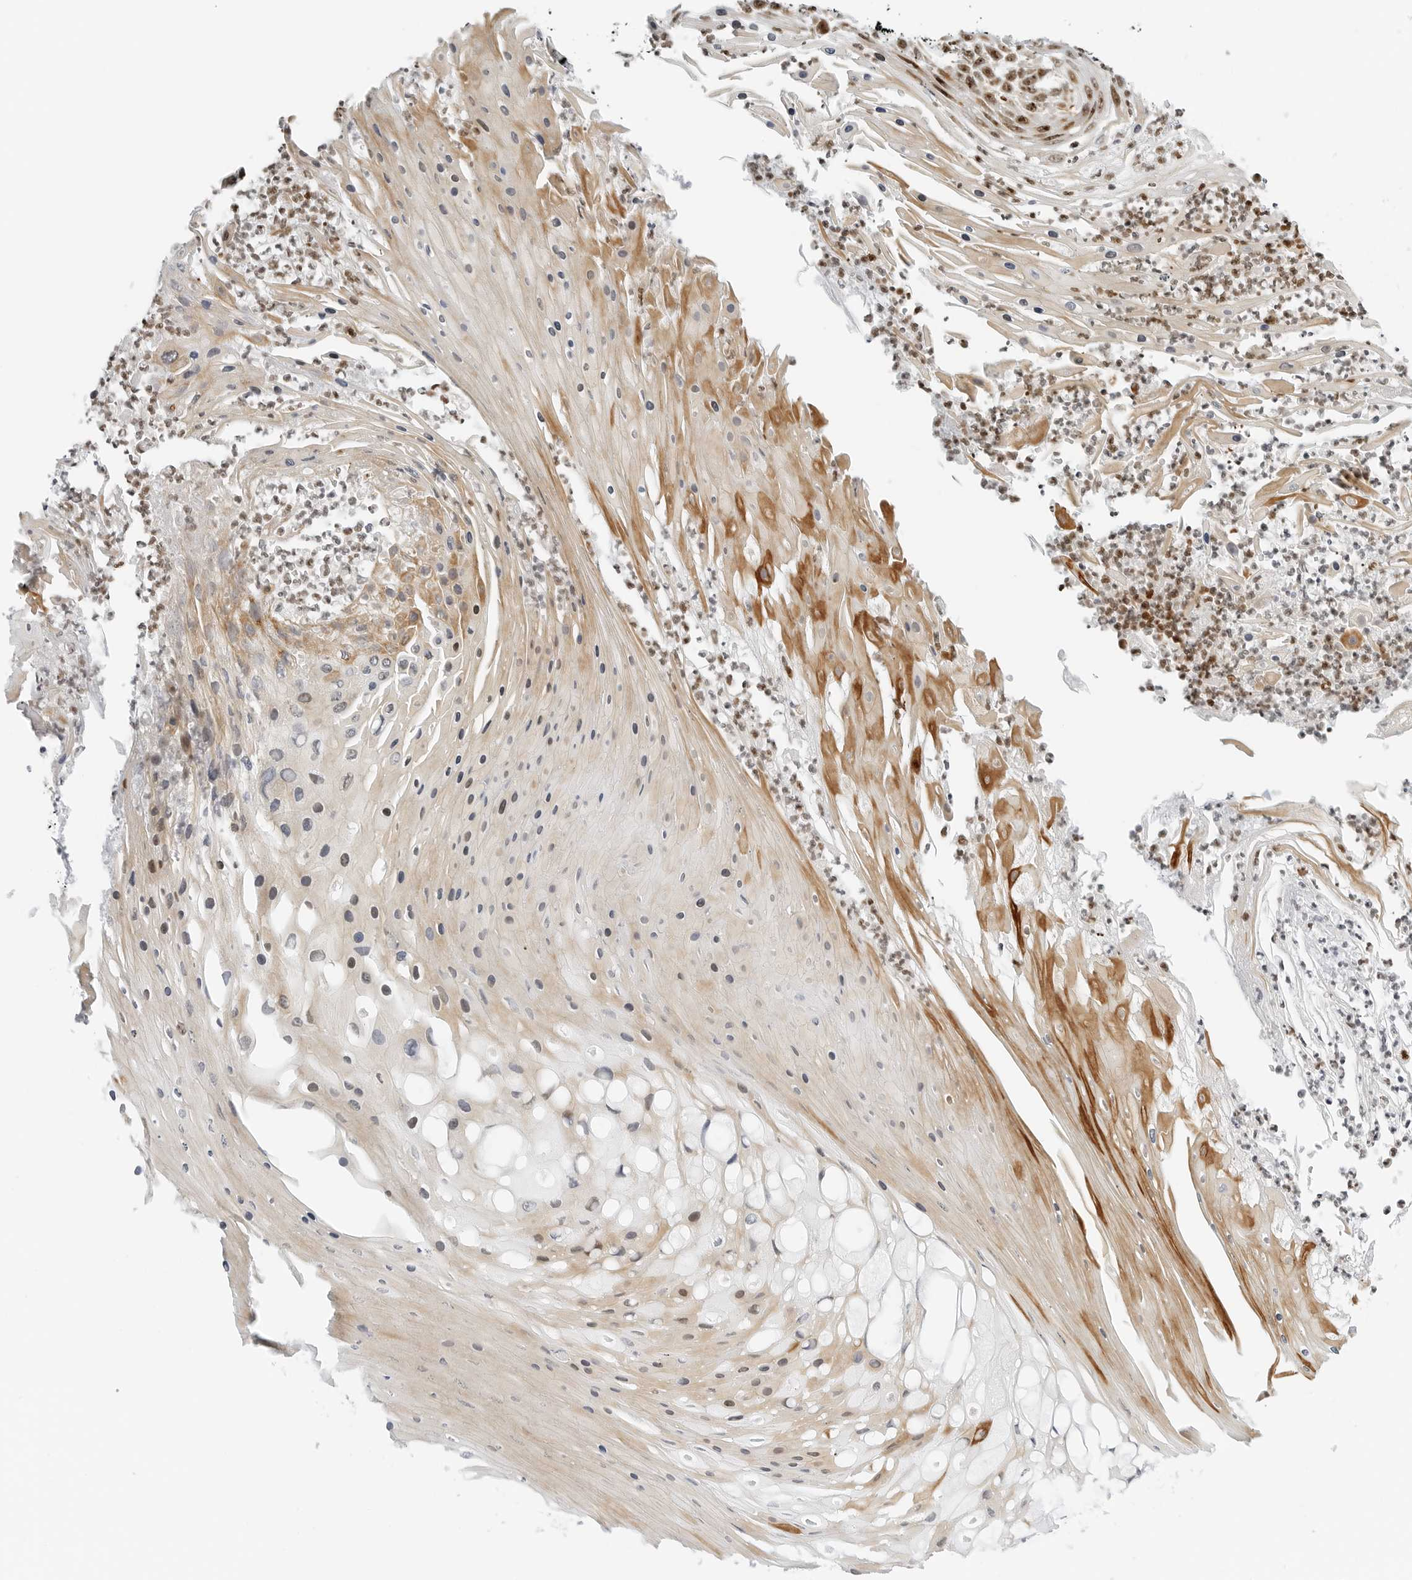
{"staining": {"intensity": "strong", "quantity": "<25%", "location": "cytoplasmic/membranous,nuclear"}, "tissue": "skin cancer", "cell_type": "Tumor cells", "image_type": "cancer", "snomed": [{"axis": "morphology", "description": "Squamous cell carcinoma, NOS"}, {"axis": "topography", "description": "Skin"}], "caption": "Immunohistochemistry (IHC) photomicrograph of human skin cancer stained for a protein (brown), which shows medium levels of strong cytoplasmic/membranous and nuclear positivity in approximately <25% of tumor cells.", "gene": "RIMKLA", "patient": {"sex": "female", "age": 88}}